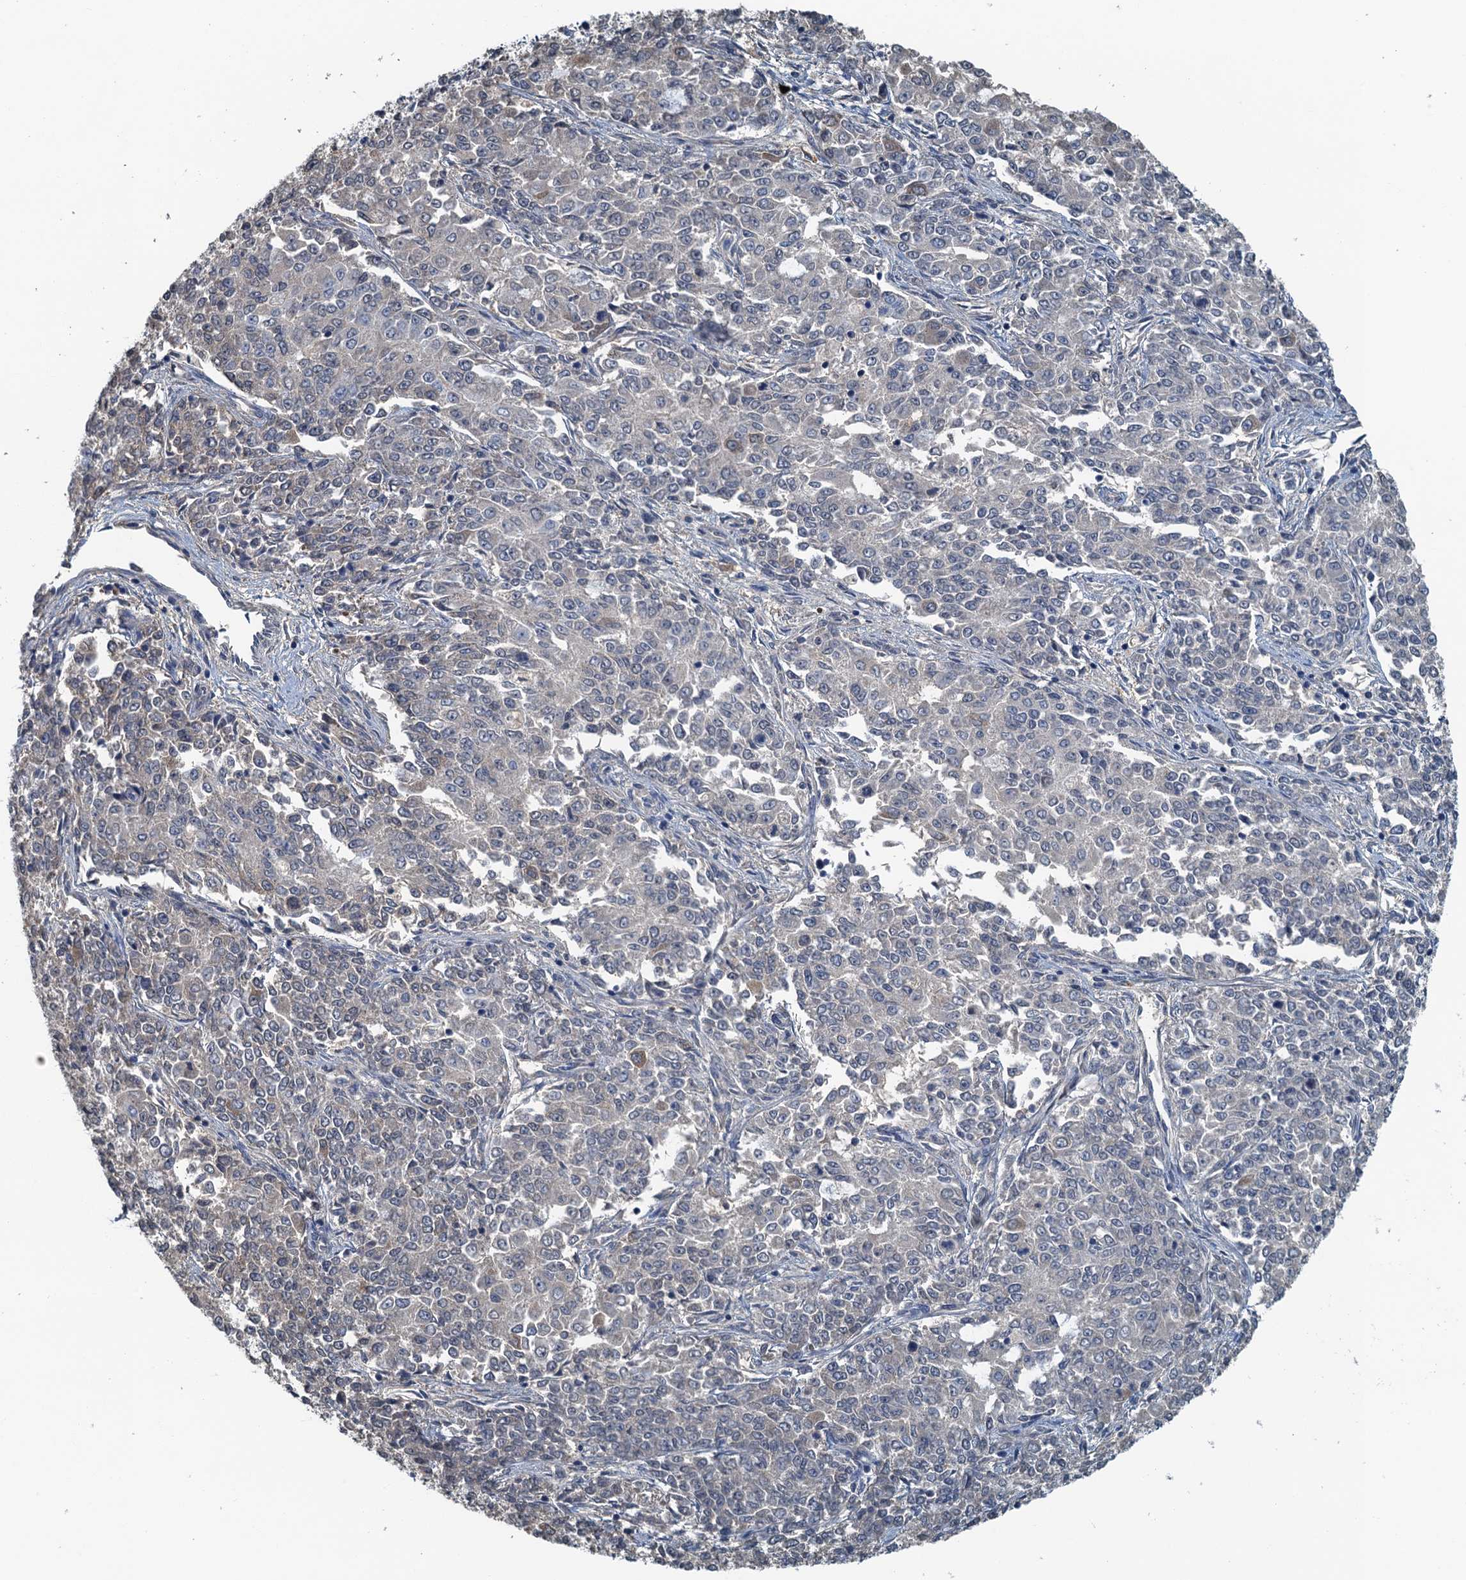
{"staining": {"intensity": "negative", "quantity": "none", "location": "none"}, "tissue": "endometrial cancer", "cell_type": "Tumor cells", "image_type": "cancer", "snomed": [{"axis": "morphology", "description": "Adenocarcinoma, NOS"}, {"axis": "topography", "description": "Endometrium"}], "caption": "This is a image of IHC staining of adenocarcinoma (endometrial), which shows no positivity in tumor cells.", "gene": "LSM14B", "patient": {"sex": "female", "age": 50}}